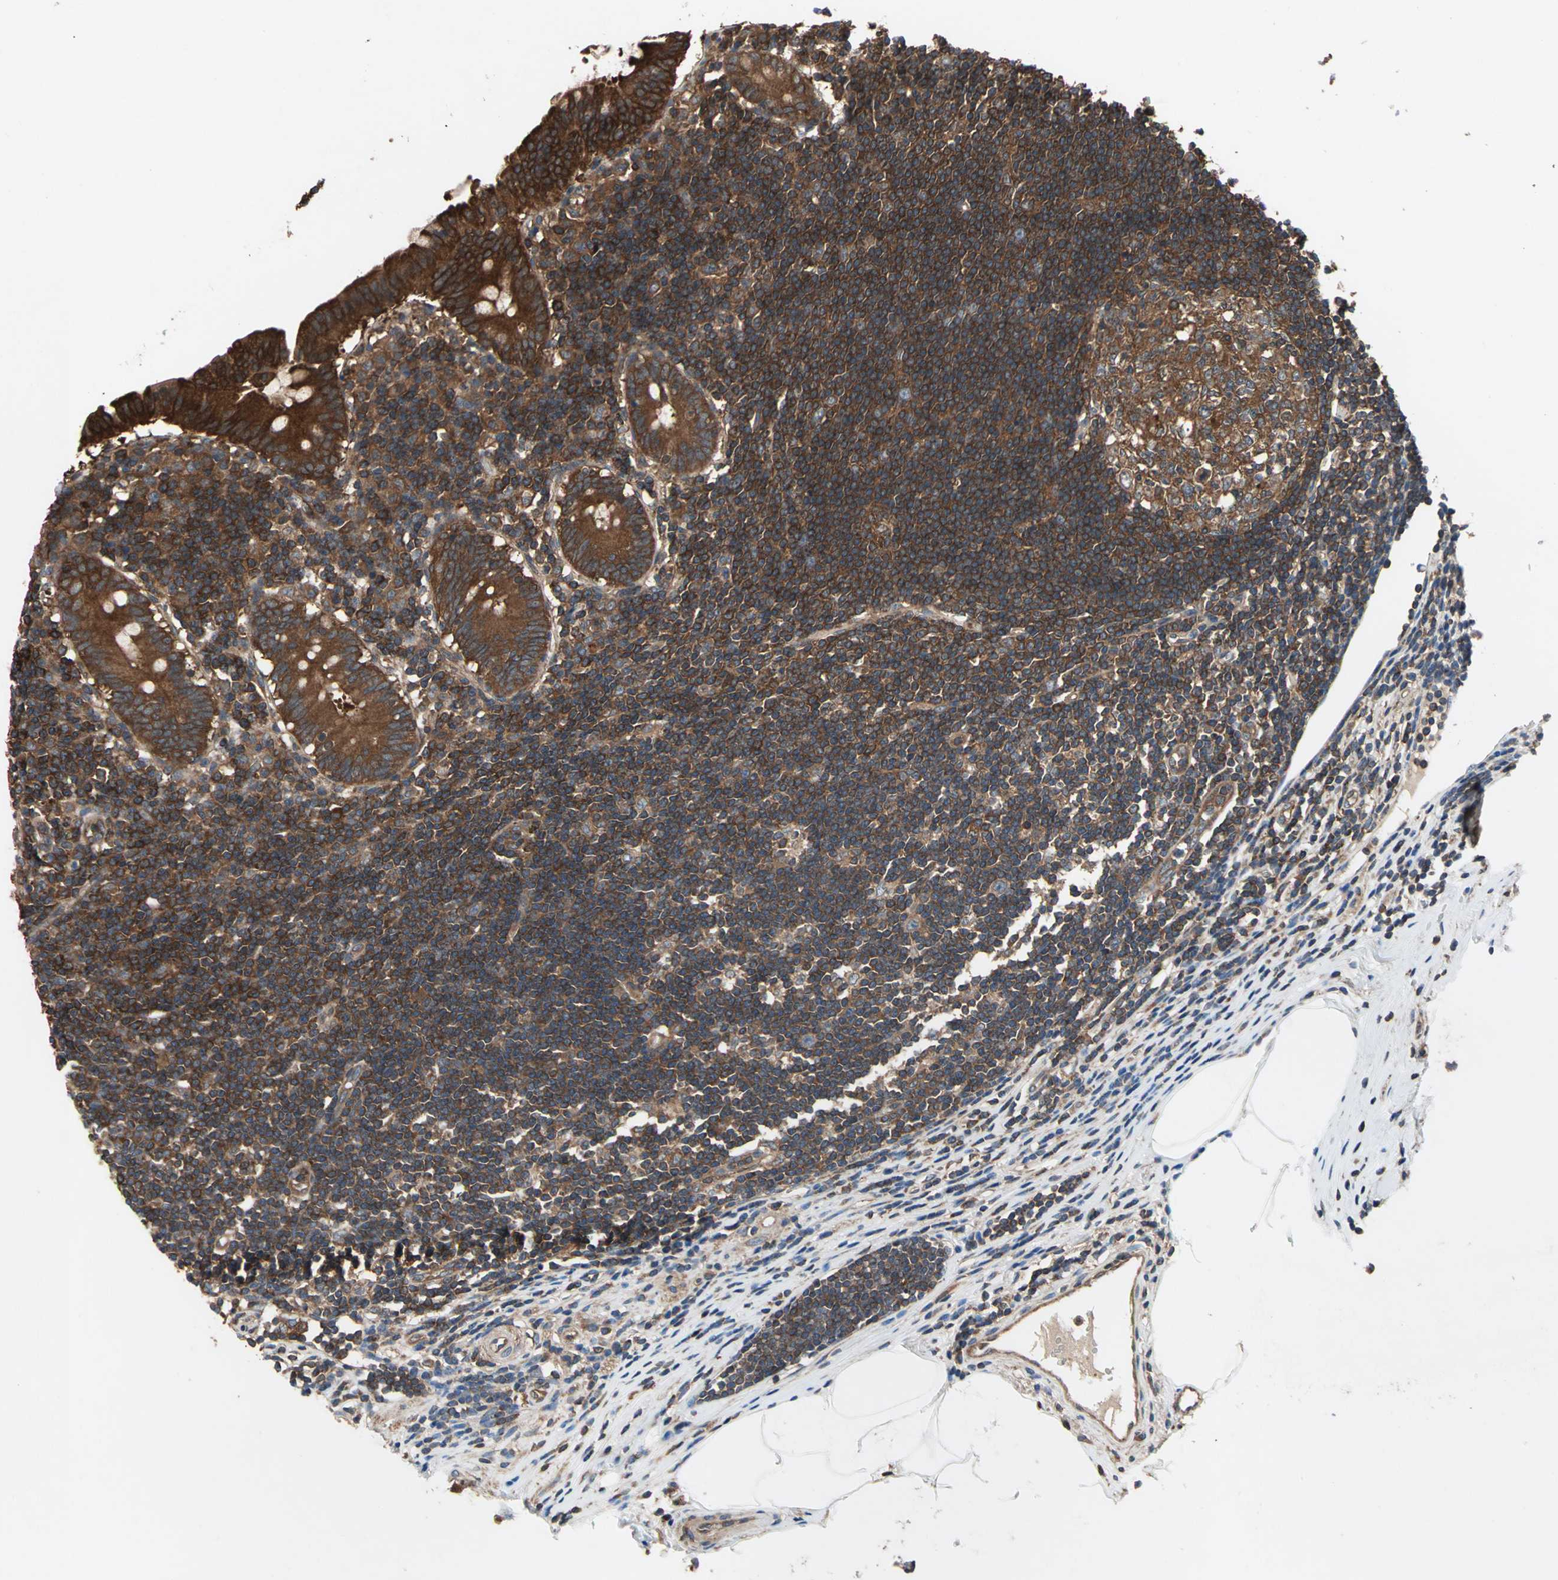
{"staining": {"intensity": "strong", "quantity": ">75%", "location": "cytoplasmic/membranous"}, "tissue": "appendix", "cell_type": "Glandular cells", "image_type": "normal", "snomed": [{"axis": "morphology", "description": "Normal tissue, NOS"}, {"axis": "topography", "description": "Appendix"}], "caption": "Protein positivity by IHC demonstrates strong cytoplasmic/membranous positivity in about >75% of glandular cells in unremarkable appendix. (DAB = brown stain, brightfield microscopy at high magnification).", "gene": "CAPN1", "patient": {"sex": "female", "age": 50}}